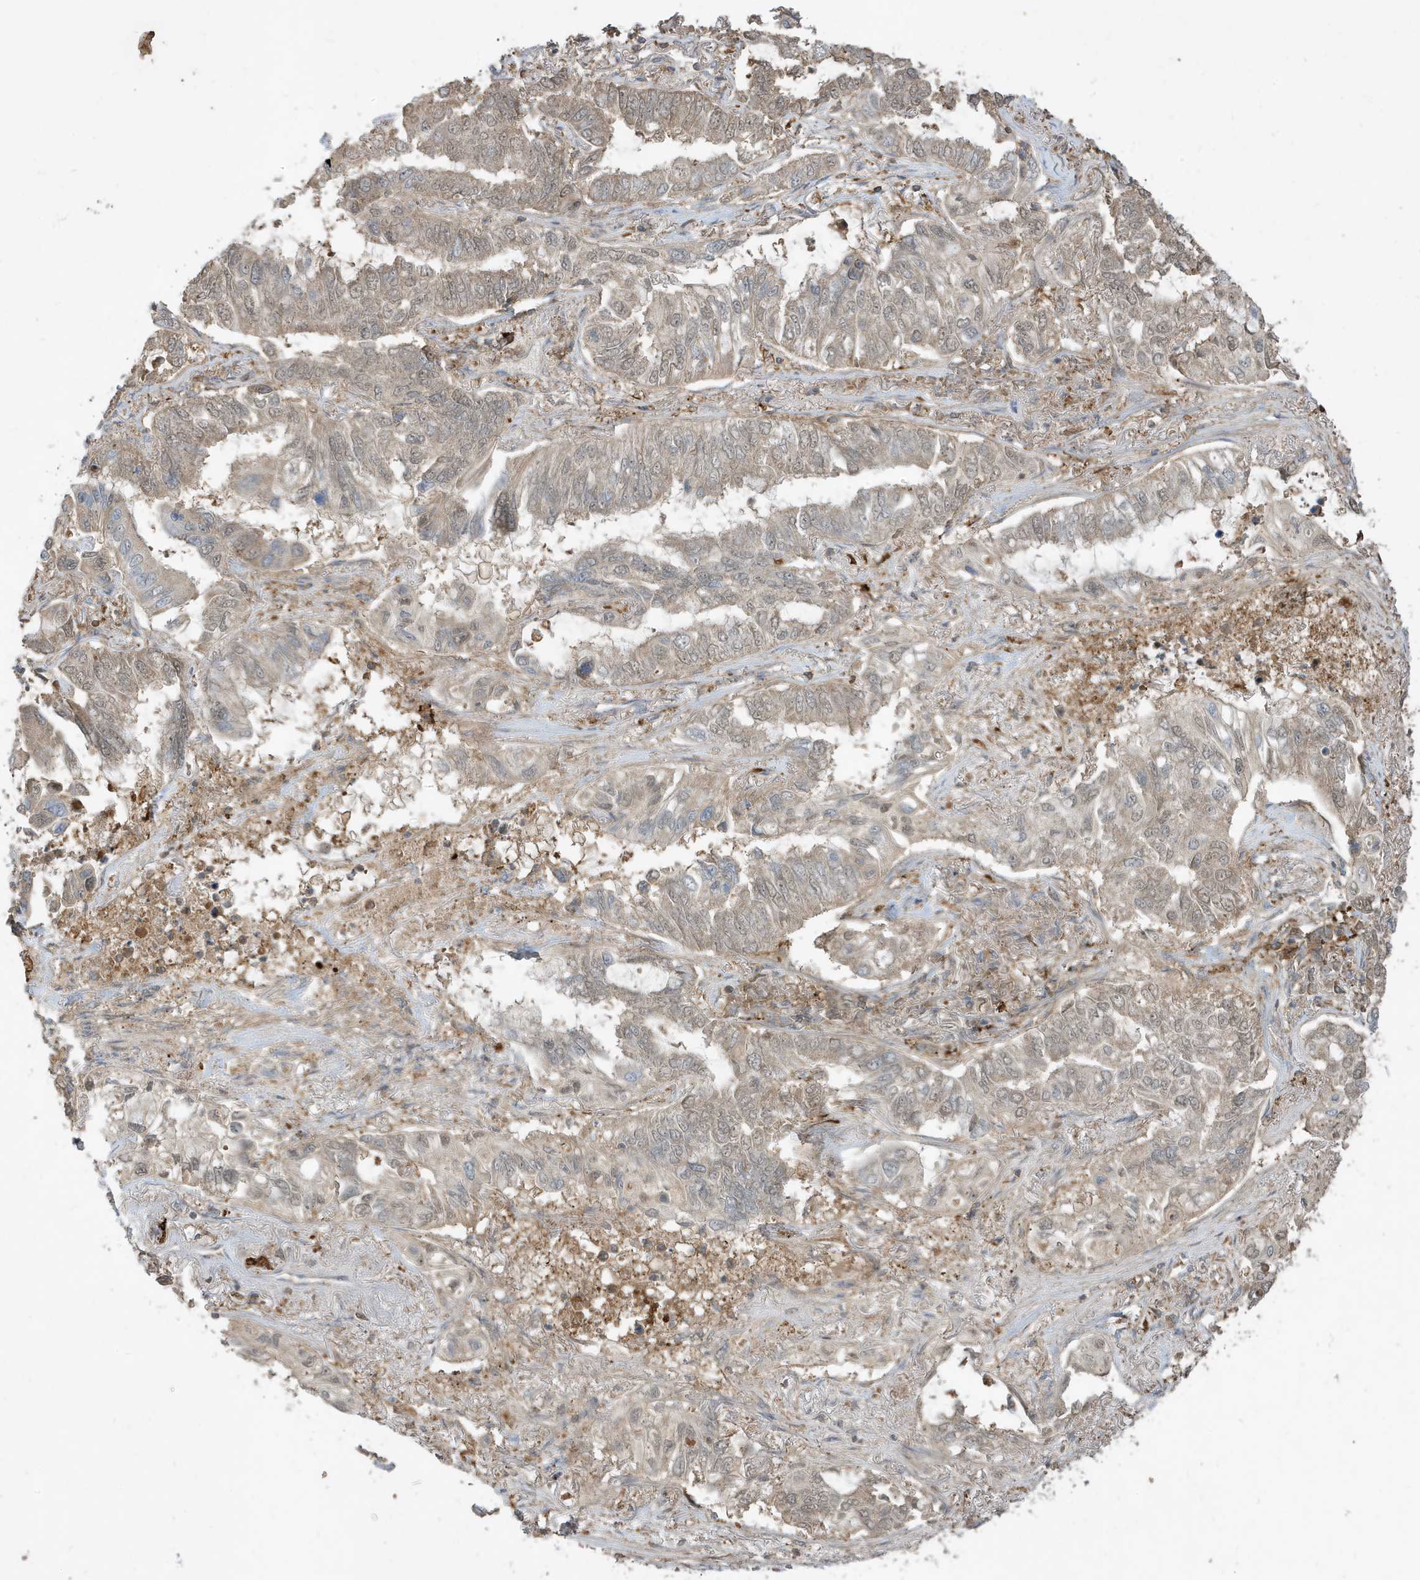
{"staining": {"intensity": "weak", "quantity": "25%-75%", "location": "cytoplasmic/membranous"}, "tissue": "lung cancer", "cell_type": "Tumor cells", "image_type": "cancer", "snomed": [{"axis": "morphology", "description": "Adenocarcinoma, NOS"}, {"axis": "topography", "description": "Lung"}], "caption": "This is a photomicrograph of immunohistochemistry staining of lung cancer, which shows weak expression in the cytoplasmic/membranous of tumor cells.", "gene": "ABTB1", "patient": {"sex": "male", "age": 64}}